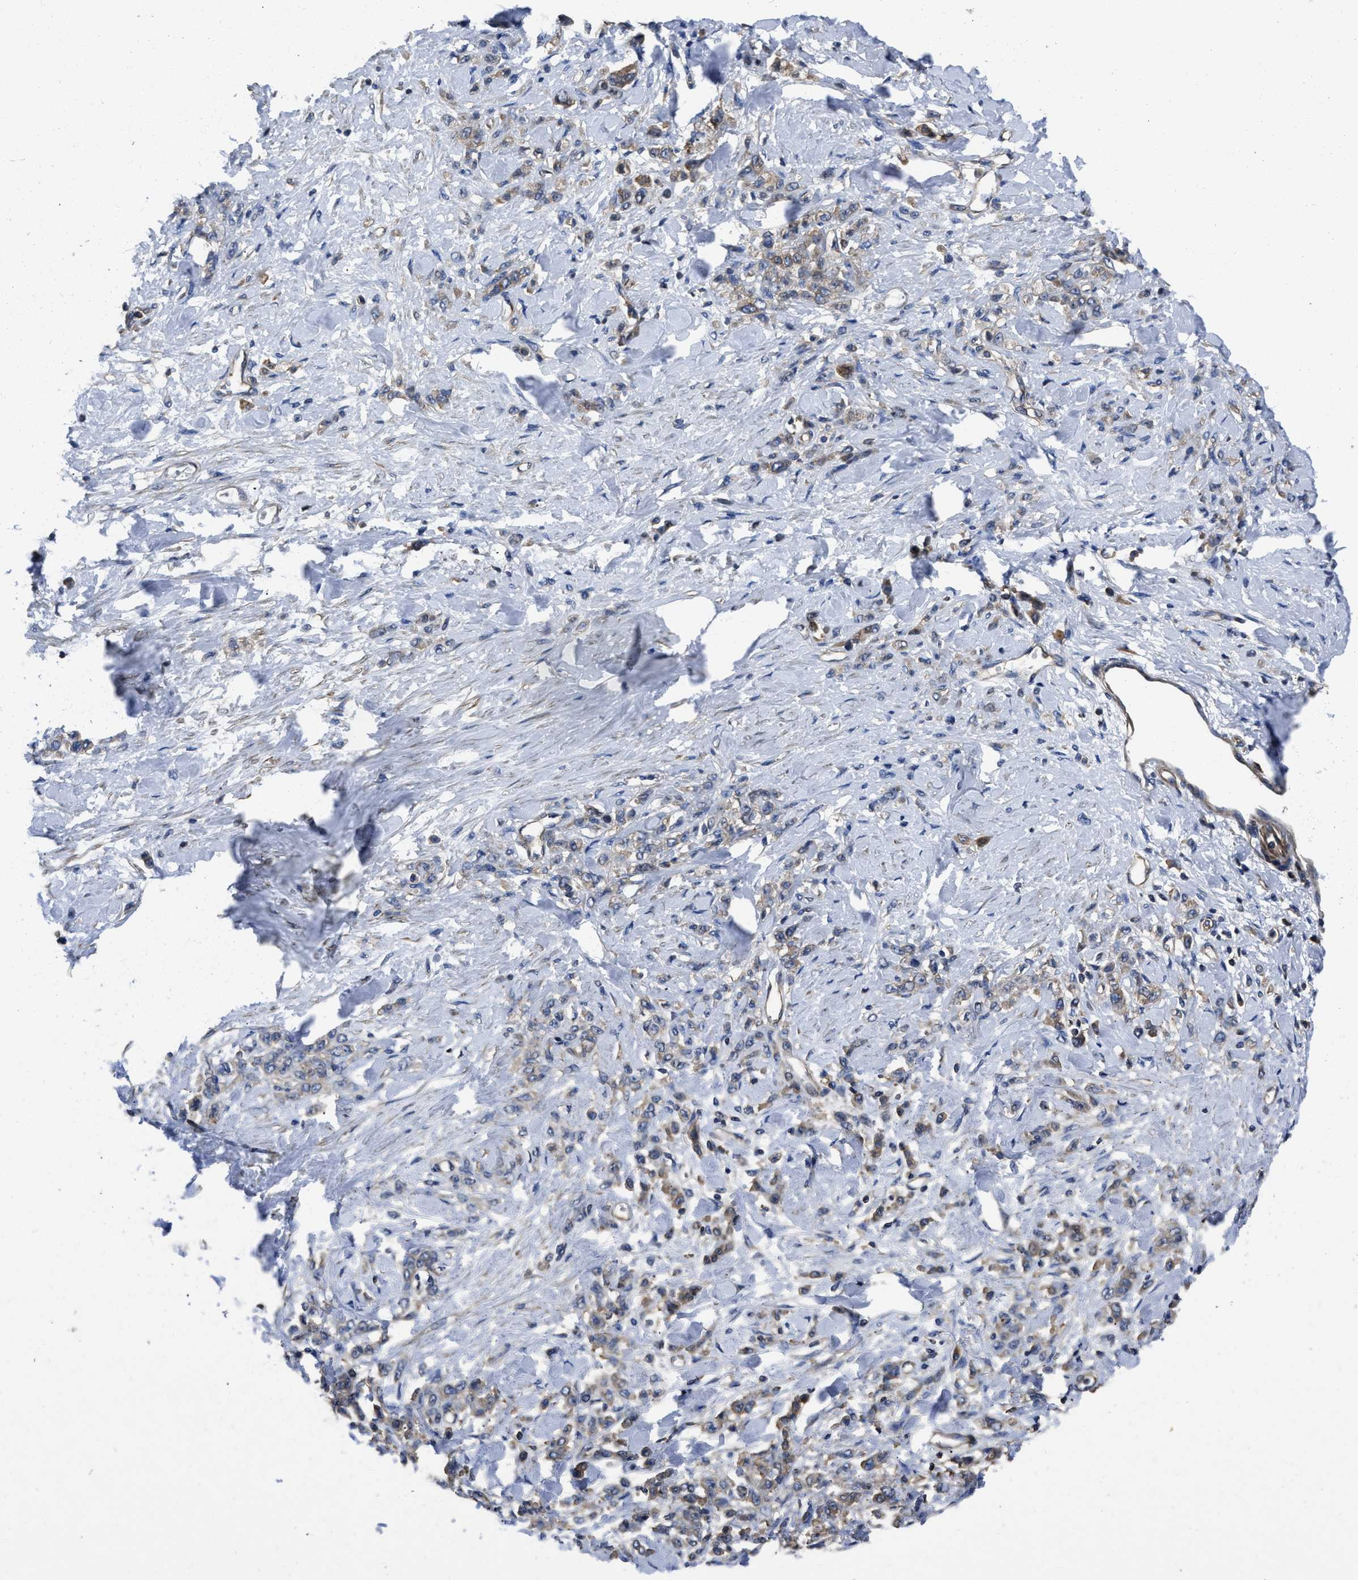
{"staining": {"intensity": "moderate", "quantity": ">75%", "location": "cytoplasmic/membranous"}, "tissue": "stomach cancer", "cell_type": "Tumor cells", "image_type": "cancer", "snomed": [{"axis": "morphology", "description": "Normal tissue, NOS"}, {"axis": "morphology", "description": "Adenocarcinoma, NOS"}, {"axis": "topography", "description": "Stomach"}], "caption": "Protein analysis of adenocarcinoma (stomach) tissue shows moderate cytoplasmic/membranous staining in about >75% of tumor cells.", "gene": "YARS1", "patient": {"sex": "male", "age": 82}}